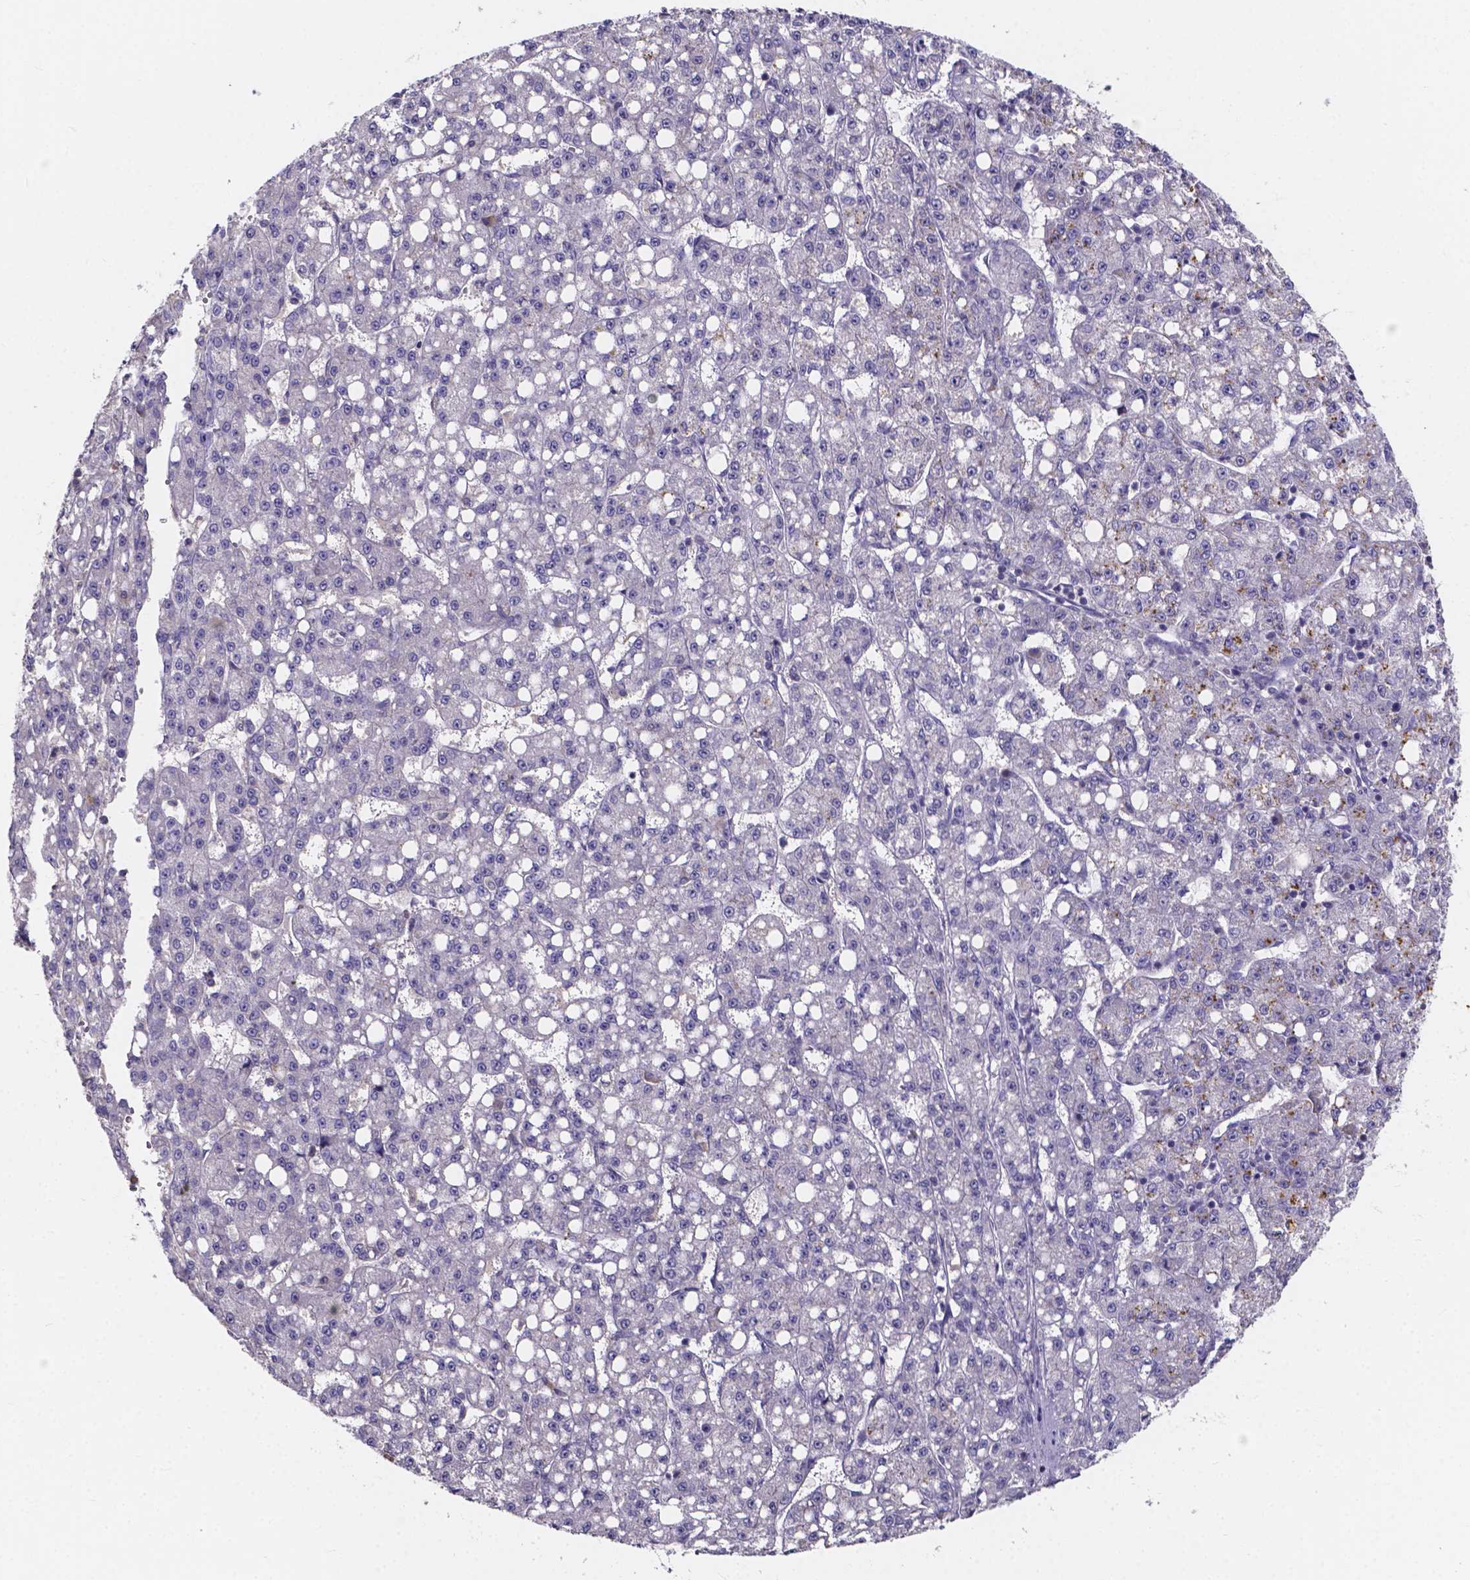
{"staining": {"intensity": "negative", "quantity": "none", "location": "none"}, "tissue": "liver cancer", "cell_type": "Tumor cells", "image_type": "cancer", "snomed": [{"axis": "morphology", "description": "Carcinoma, Hepatocellular, NOS"}, {"axis": "topography", "description": "Liver"}], "caption": "This is an immunohistochemistry (IHC) photomicrograph of human hepatocellular carcinoma (liver). There is no expression in tumor cells.", "gene": "SPOCD1", "patient": {"sex": "female", "age": 65}}